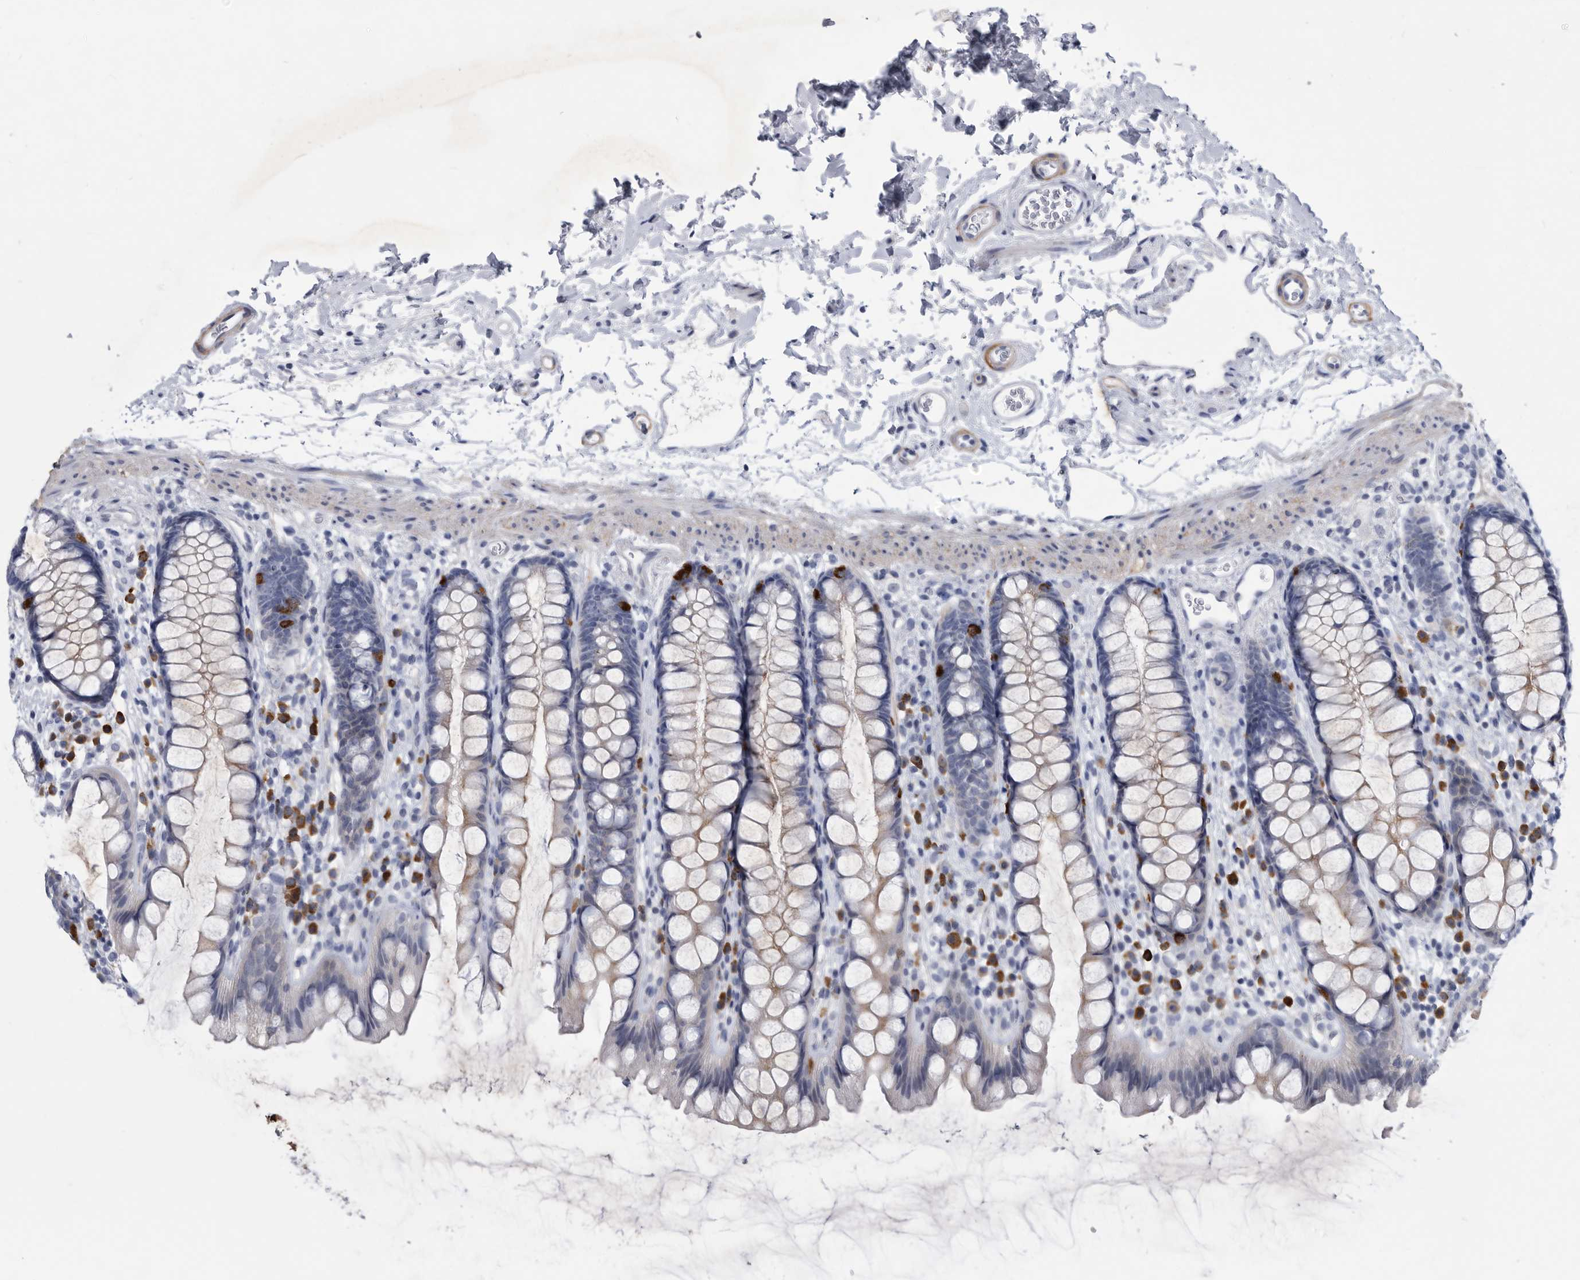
{"staining": {"intensity": "weak", "quantity": "<25%", "location": "cytoplasmic/membranous"}, "tissue": "rectum", "cell_type": "Glandular cells", "image_type": "normal", "snomed": [{"axis": "morphology", "description": "Normal tissue, NOS"}, {"axis": "topography", "description": "Rectum"}], "caption": "Image shows no protein expression in glandular cells of normal rectum.", "gene": "BTBD6", "patient": {"sex": "female", "age": 65}}